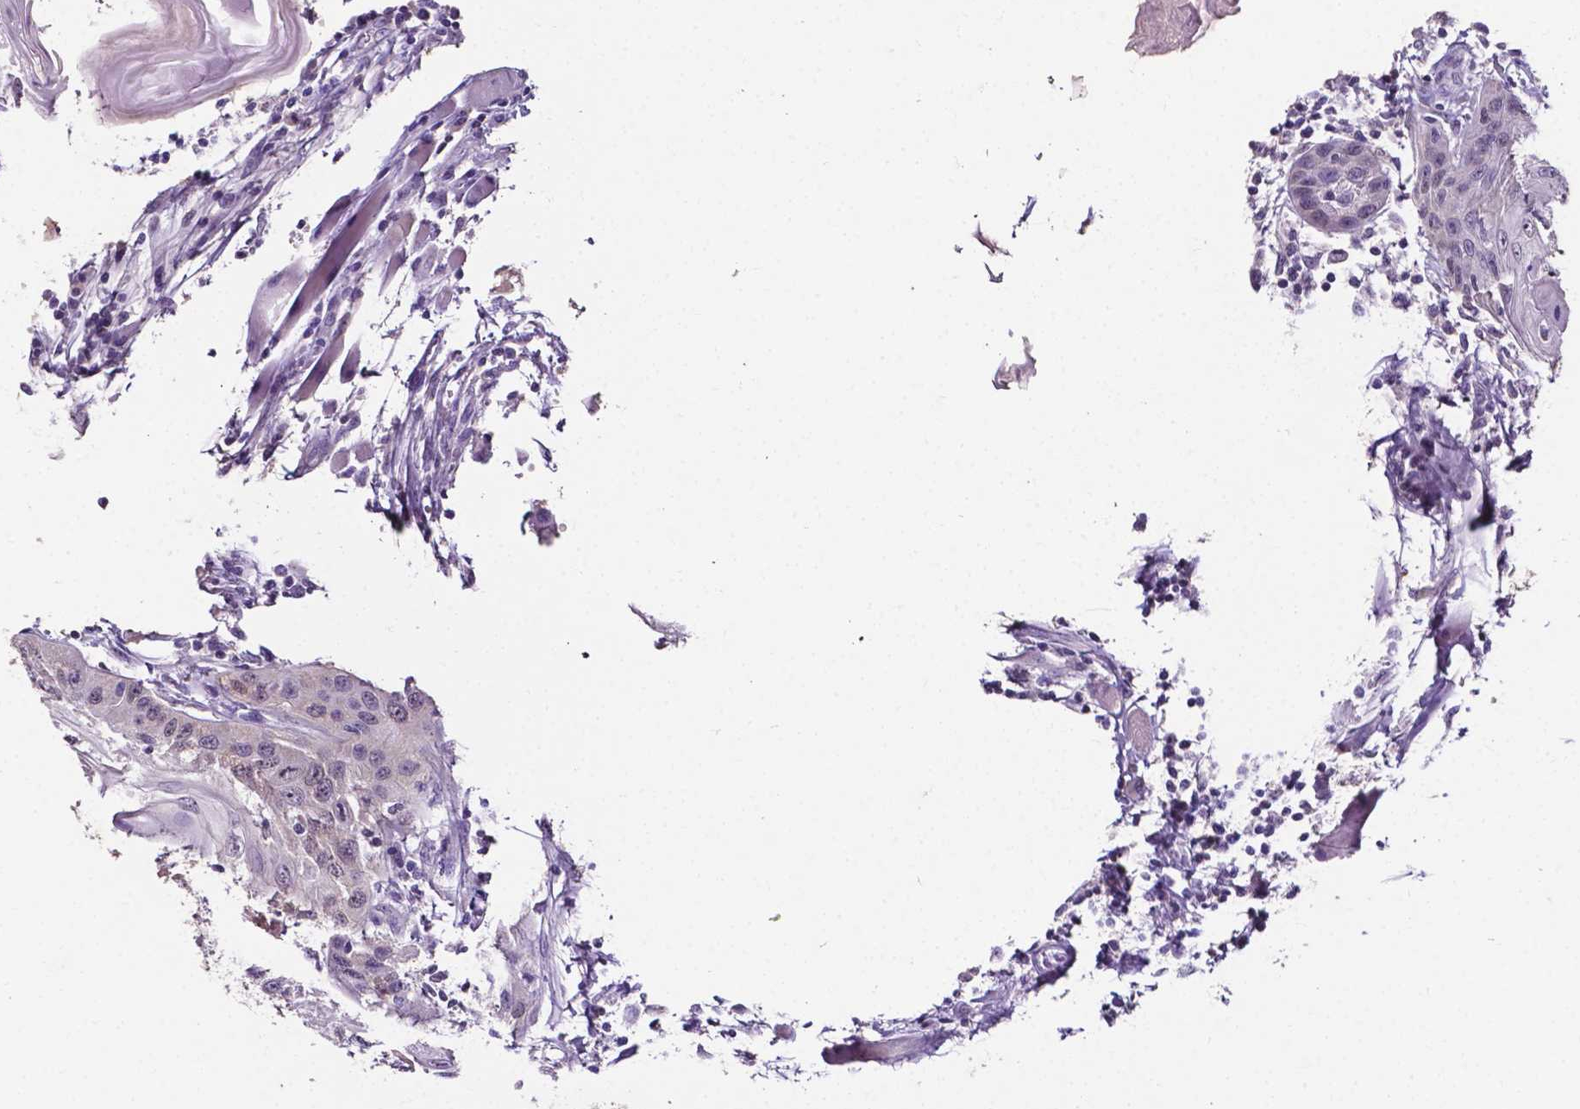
{"staining": {"intensity": "negative", "quantity": "none", "location": "none"}, "tissue": "head and neck cancer", "cell_type": "Tumor cells", "image_type": "cancer", "snomed": [{"axis": "morphology", "description": "Squamous cell carcinoma, NOS"}, {"axis": "topography", "description": "Oral tissue"}, {"axis": "topography", "description": "Head-Neck"}], "caption": "High power microscopy histopathology image of an immunohistochemistry micrograph of head and neck squamous cell carcinoma, revealing no significant positivity in tumor cells.", "gene": "PSAT1", "patient": {"sex": "male", "age": 58}}